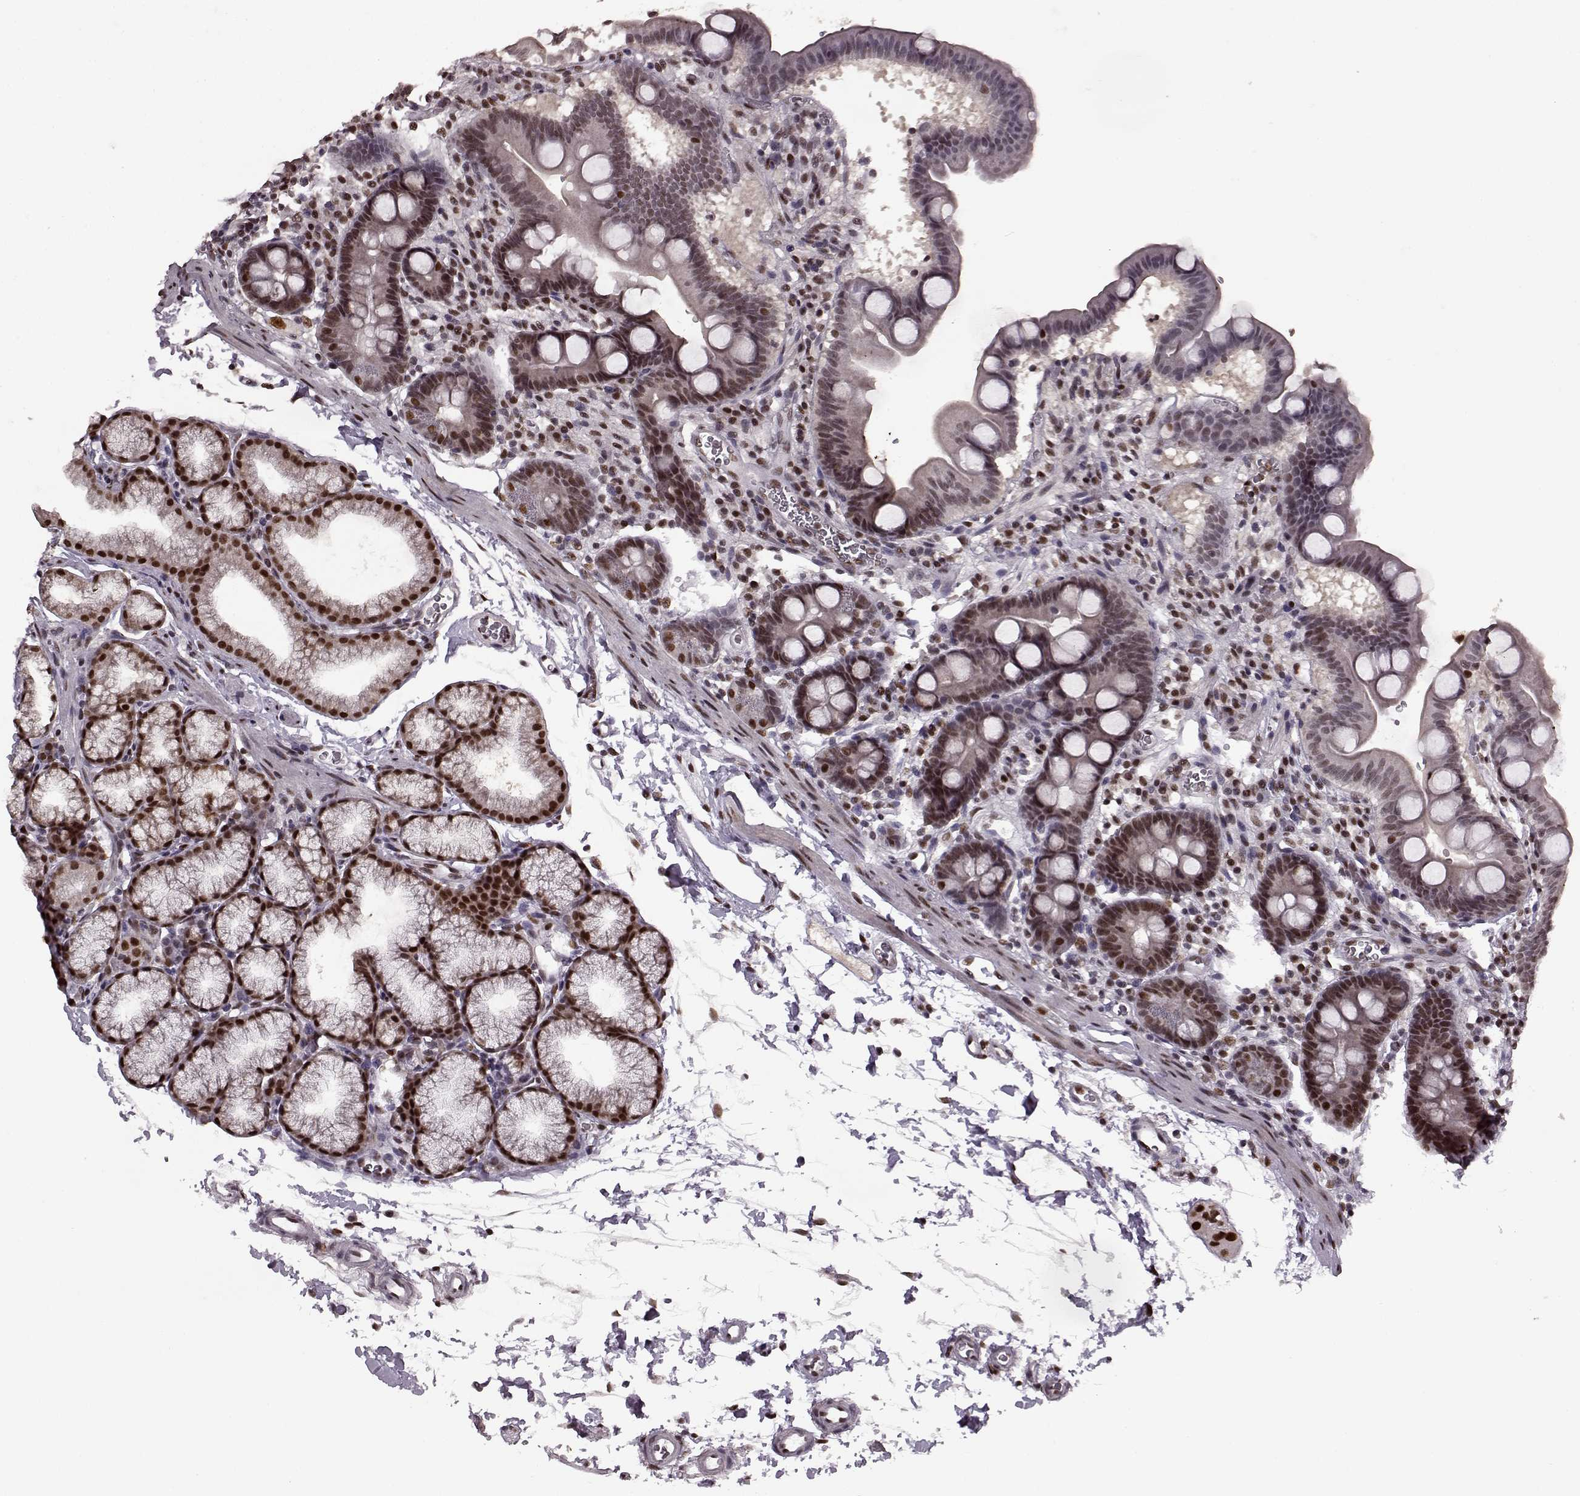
{"staining": {"intensity": "weak", "quantity": ">75%", "location": "nuclear"}, "tissue": "duodenum", "cell_type": "Glandular cells", "image_type": "normal", "snomed": [{"axis": "morphology", "description": "Normal tissue, NOS"}, {"axis": "topography", "description": "Duodenum"}], "caption": "The micrograph reveals staining of unremarkable duodenum, revealing weak nuclear protein staining (brown color) within glandular cells.", "gene": "FTO", "patient": {"sex": "male", "age": 59}}